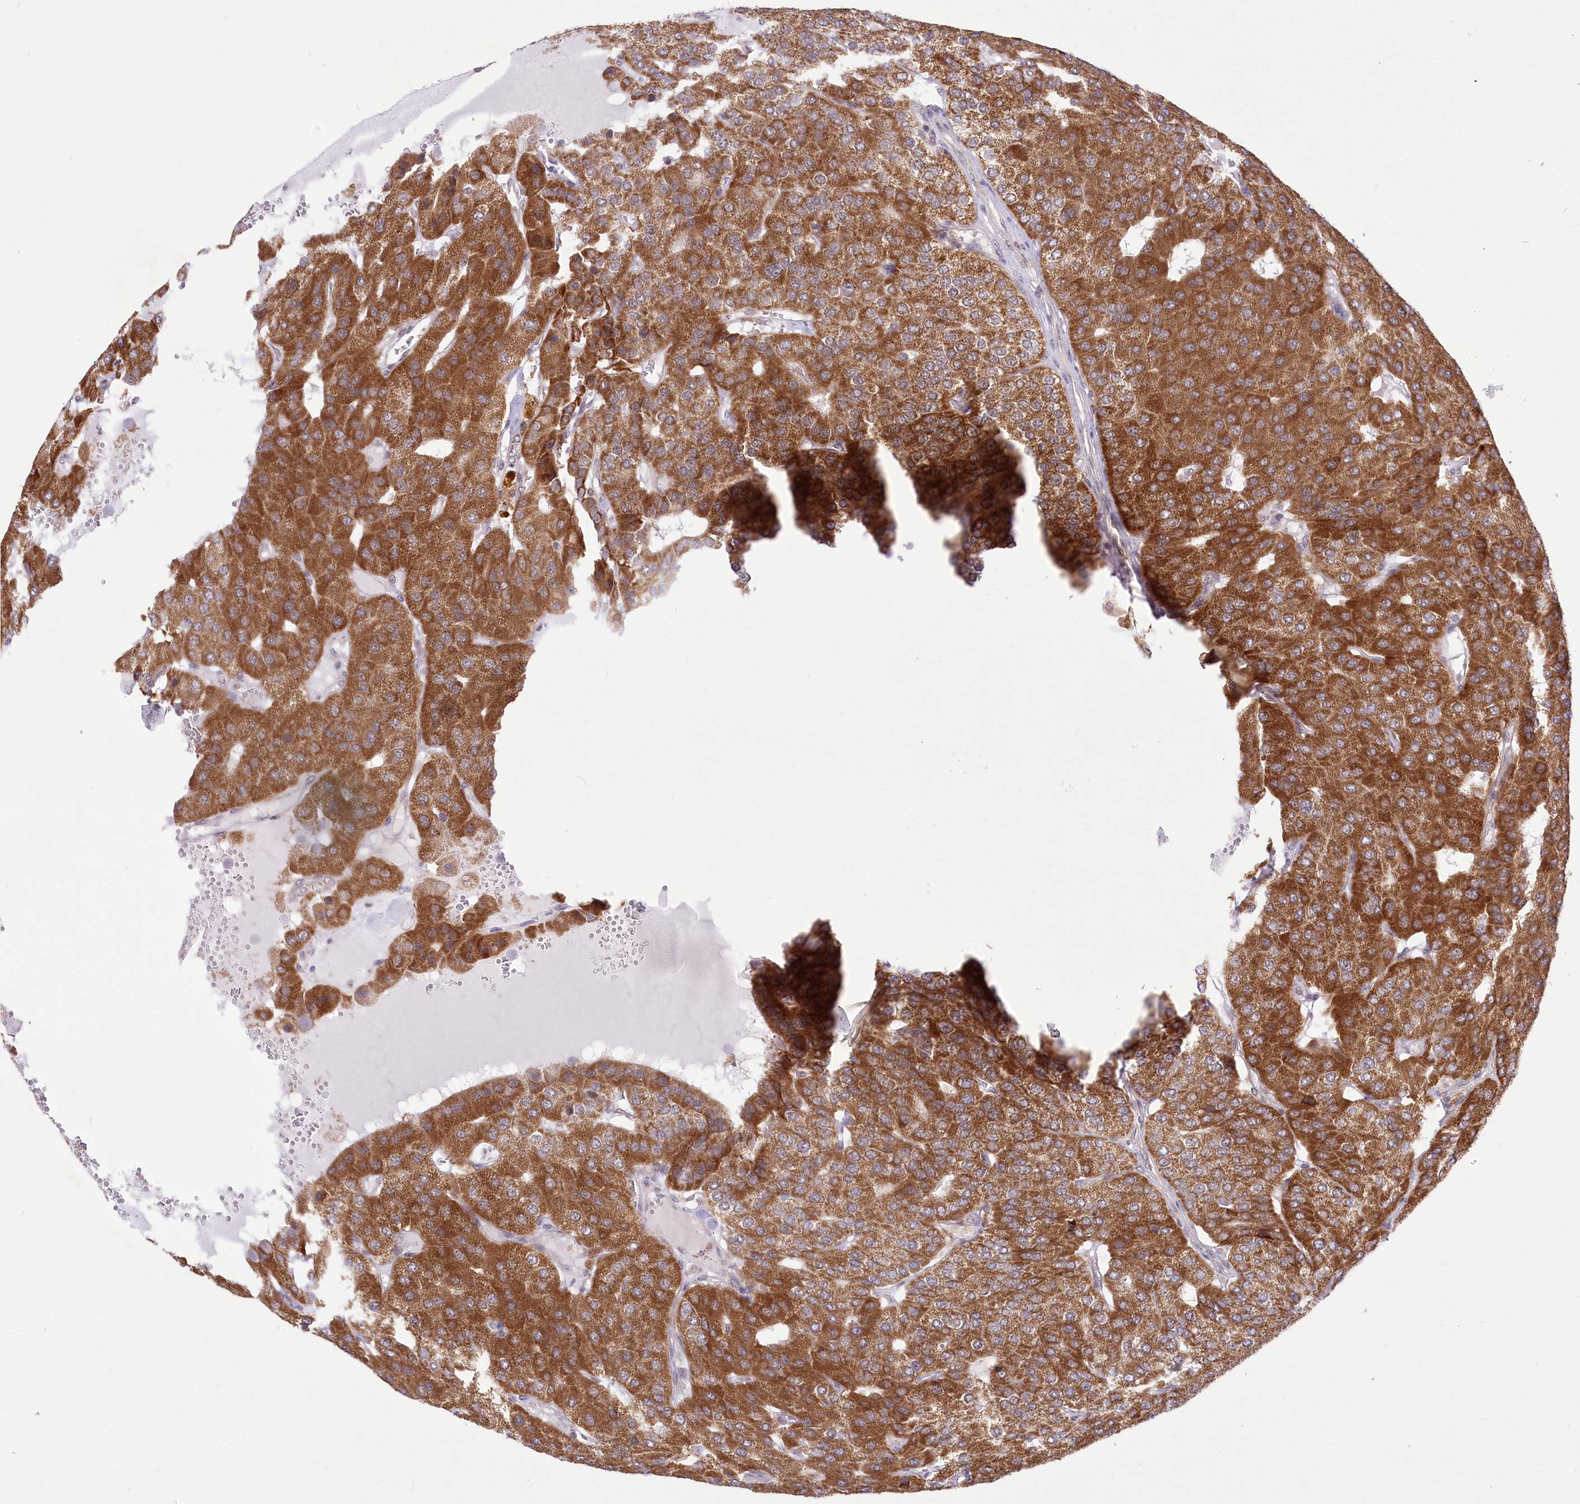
{"staining": {"intensity": "strong", "quantity": ">75%", "location": "cytoplasmic/membranous"}, "tissue": "parathyroid gland", "cell_type": "Glandular cells", "image_type": "normal", "snomed": [{"axis": "morphology", "description": "Normal tissue, NOS"}, {"axis": "morphology", "description": "Adenoma, NOS"}, {"axis": "topography", "description": "Parathyroid gland"}], "caption": "Parathyroid gland was stained to show a protein in brown. There is high levels of strong cytoplasmic/membranous staining in approximately >75% of glandular cells. Nuclei are stained in blue.", "gene": "ZMAT2", "patient": {"sex": "female", "age": 86}}